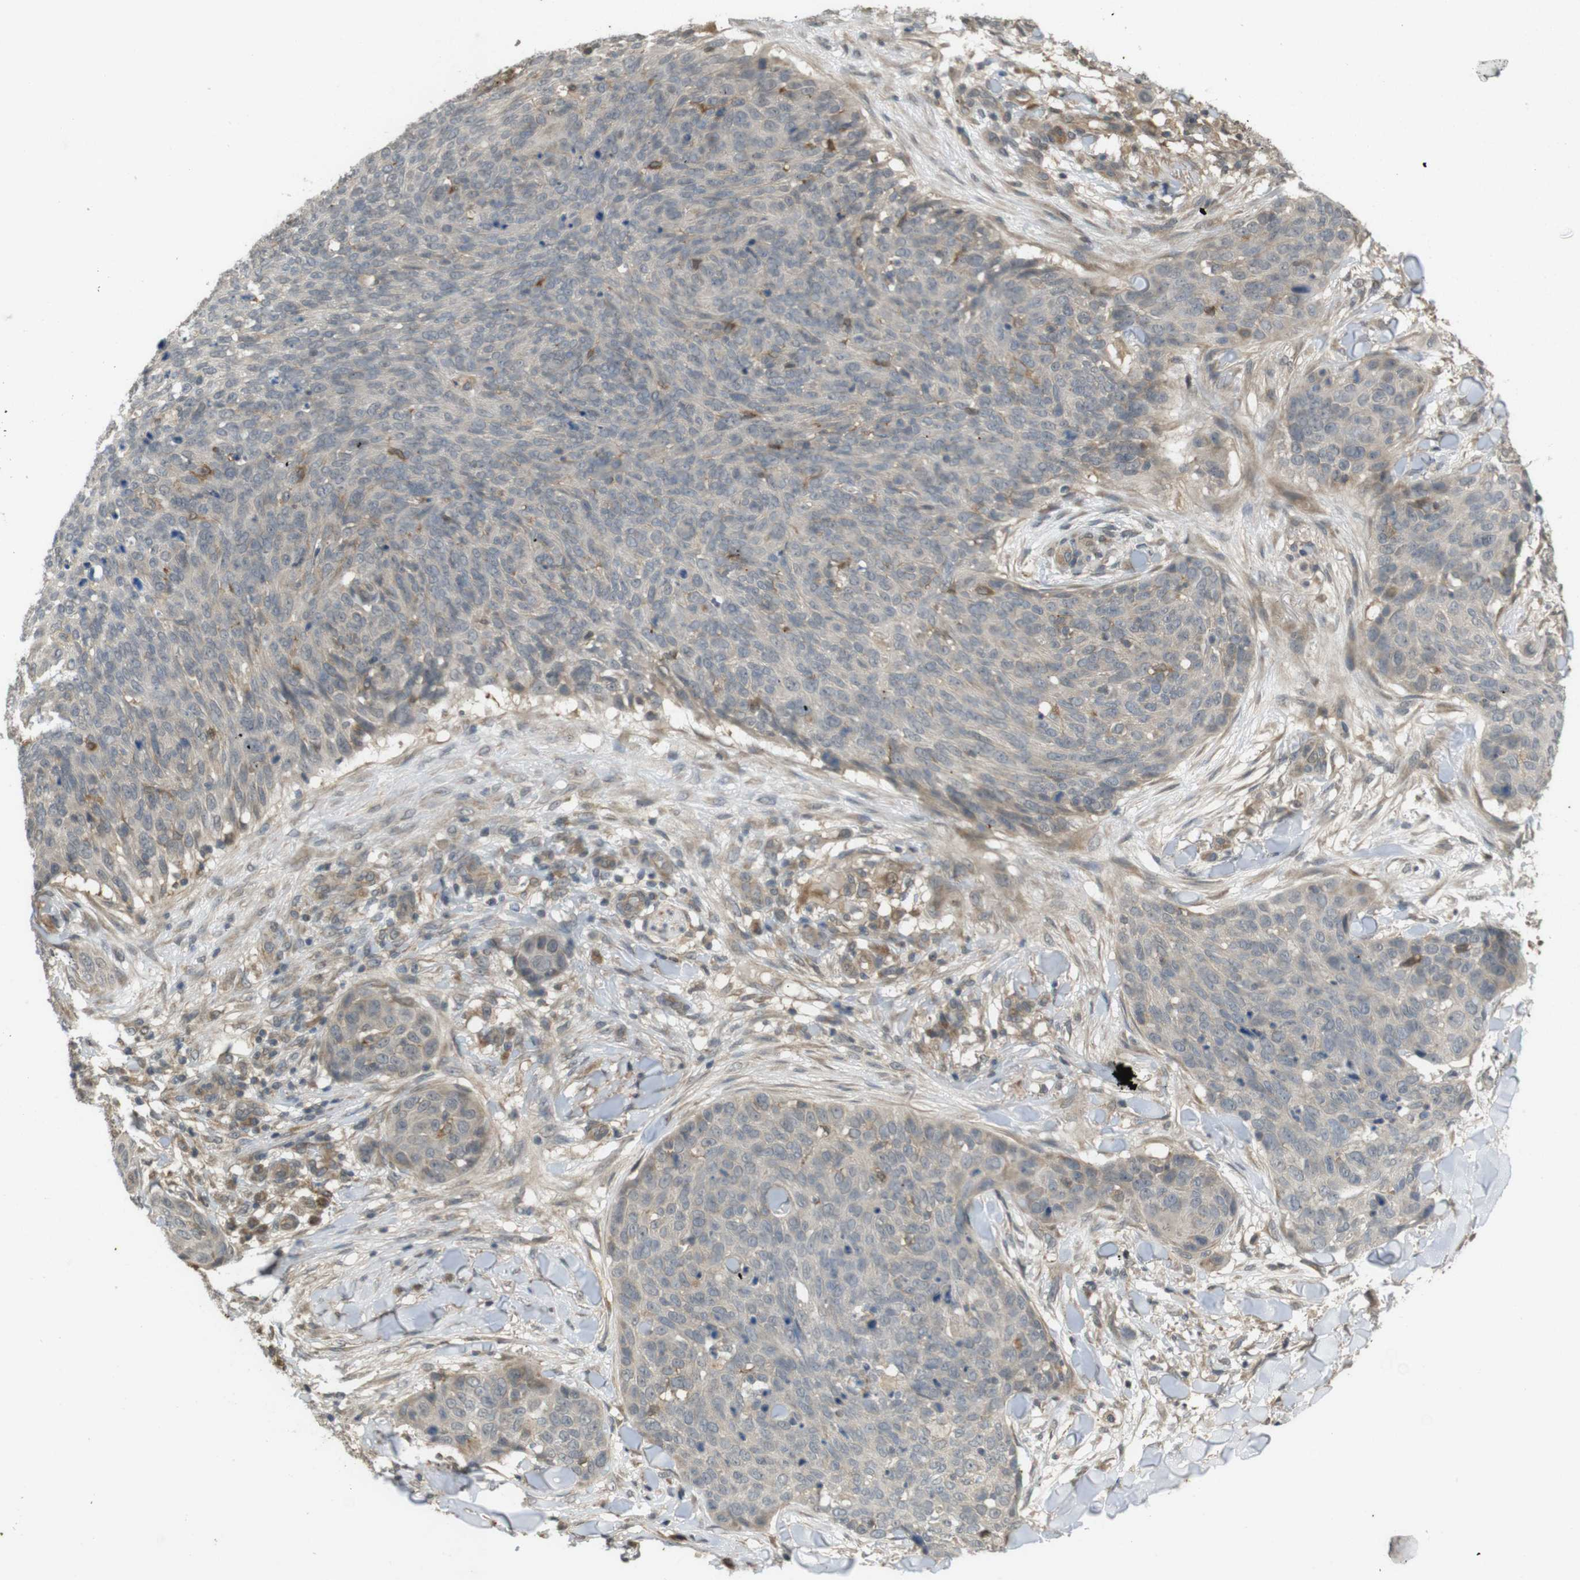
{"staining": {"intensity": "moderate", "quantity": "<25%", "location": "cytoplasmic/membranous"}, "tissue": "skin cancer", "cell_type": "Tumor cells", "image_type": "cancer", "snomed": [{"axis": "morphology", "description": "Squamous cell carcinoma in situ, NOS"}, {"axis": "morphology", "description": "Squamous cell carcinoma, NOS"}, {"axis": "topography", "description": "Skin"}], "caption": "Skin cancer stained for a protein (brown) shows moderate cytoplasmic/membranous positive positivity in about <25% of tumor cells.", "gene": "RNF130", "patient": {"sex": "male", "age": 93}}